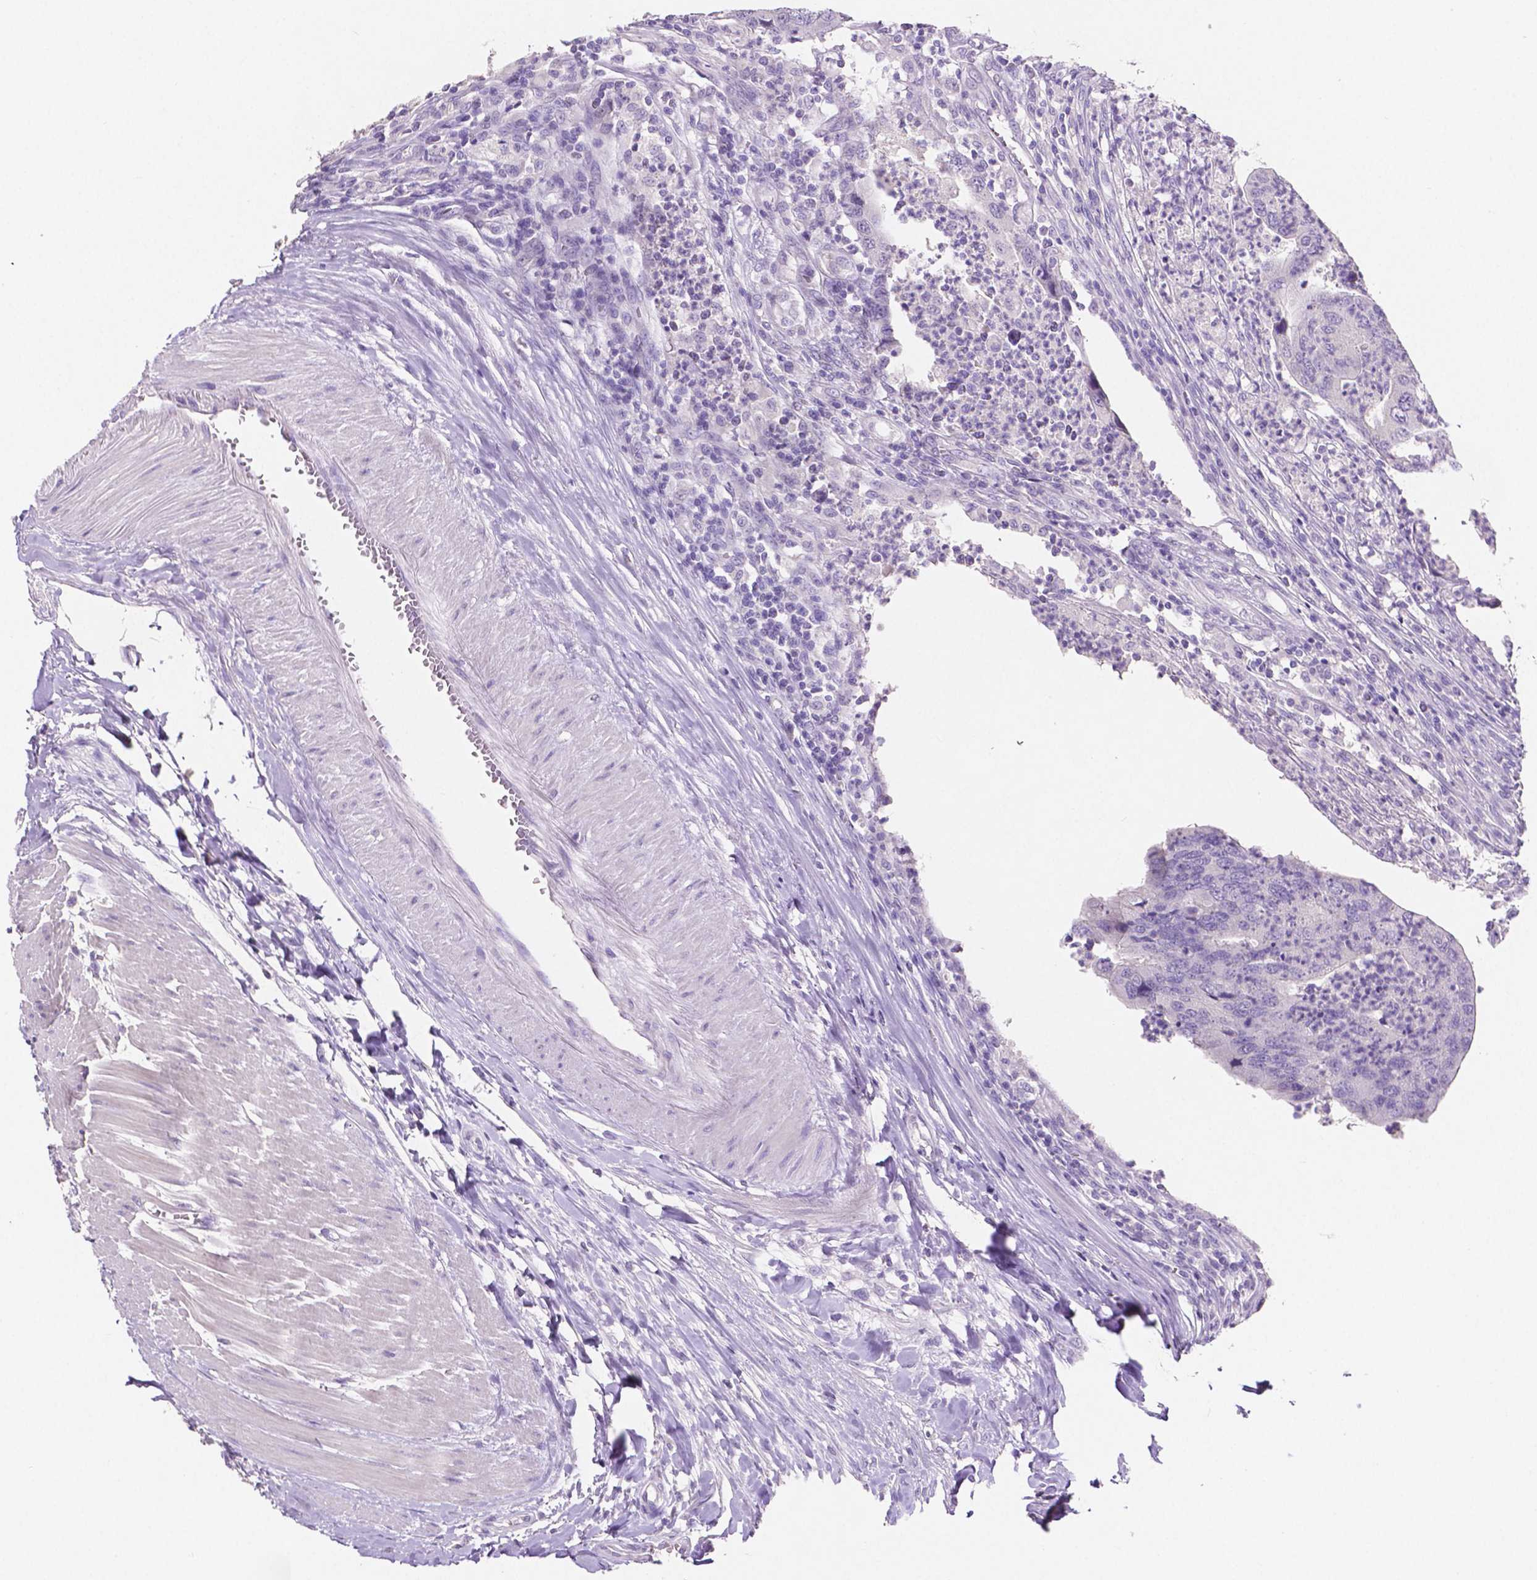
{"staining": {"intensity": "negative", "quantity": "none", "location": "none"}, "tissue": "colorectal cancer", "cell_type": "Tumor cells", "image_type": "cancer", "snomed": [{"axis": "morphology", "description": "Adenocarcinoma, NOS"}, {"axis": "topography", "description": "Colon"}], "caption": "Tumor cells are negative for brown protein staining in adenocarcinoma (colorectal).", "gene": "SLC22A2", "patient": {"sex": "female", "age": 67}}